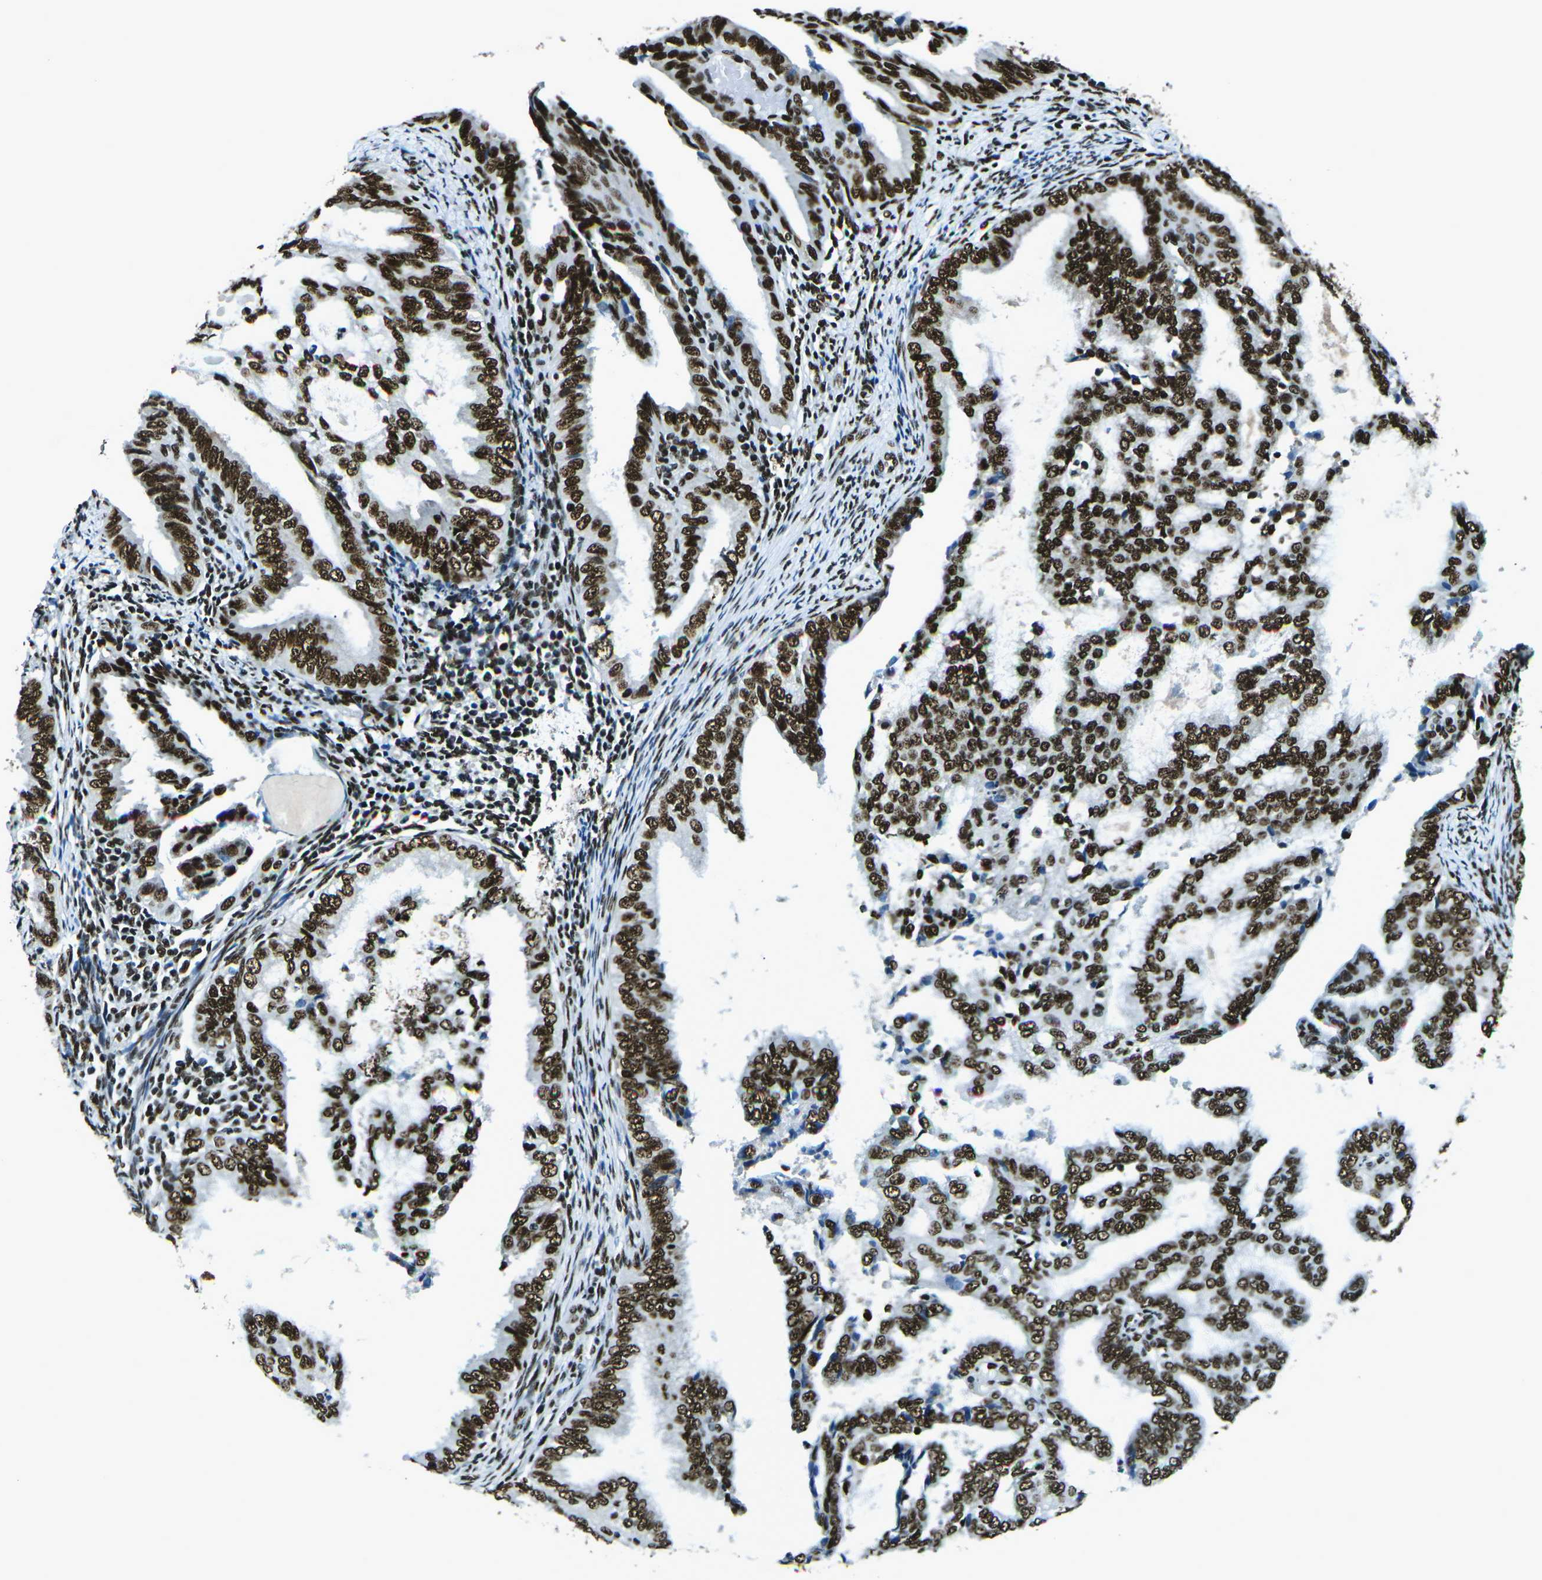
{"staining": {"intensity": "strong", "quantity": ">75%", "location": "nuclear"}, "tissue": "endometrial cancer", "cell_type": "Tumor cells", "image_type": "cancer", "snomed": [{"axis": "morphology", "description": "Adenocarcinoma, NOS"}, {"axis": "topography", "description": "Endometrium"}], "caption": "Immunohistochemical staining of human endometrial cancer reveals high levels of strong nuclear positivity in approximately >75% of tumor cells. The protein of interest is stained brown, and the nuclei are stained in blue (DAB (3,3'-diaminobenzidine) IHC with brightfield microscopy, high magnification).", "gene": "HNRNPL", "patient": {"sex": "female", "age": 58}}